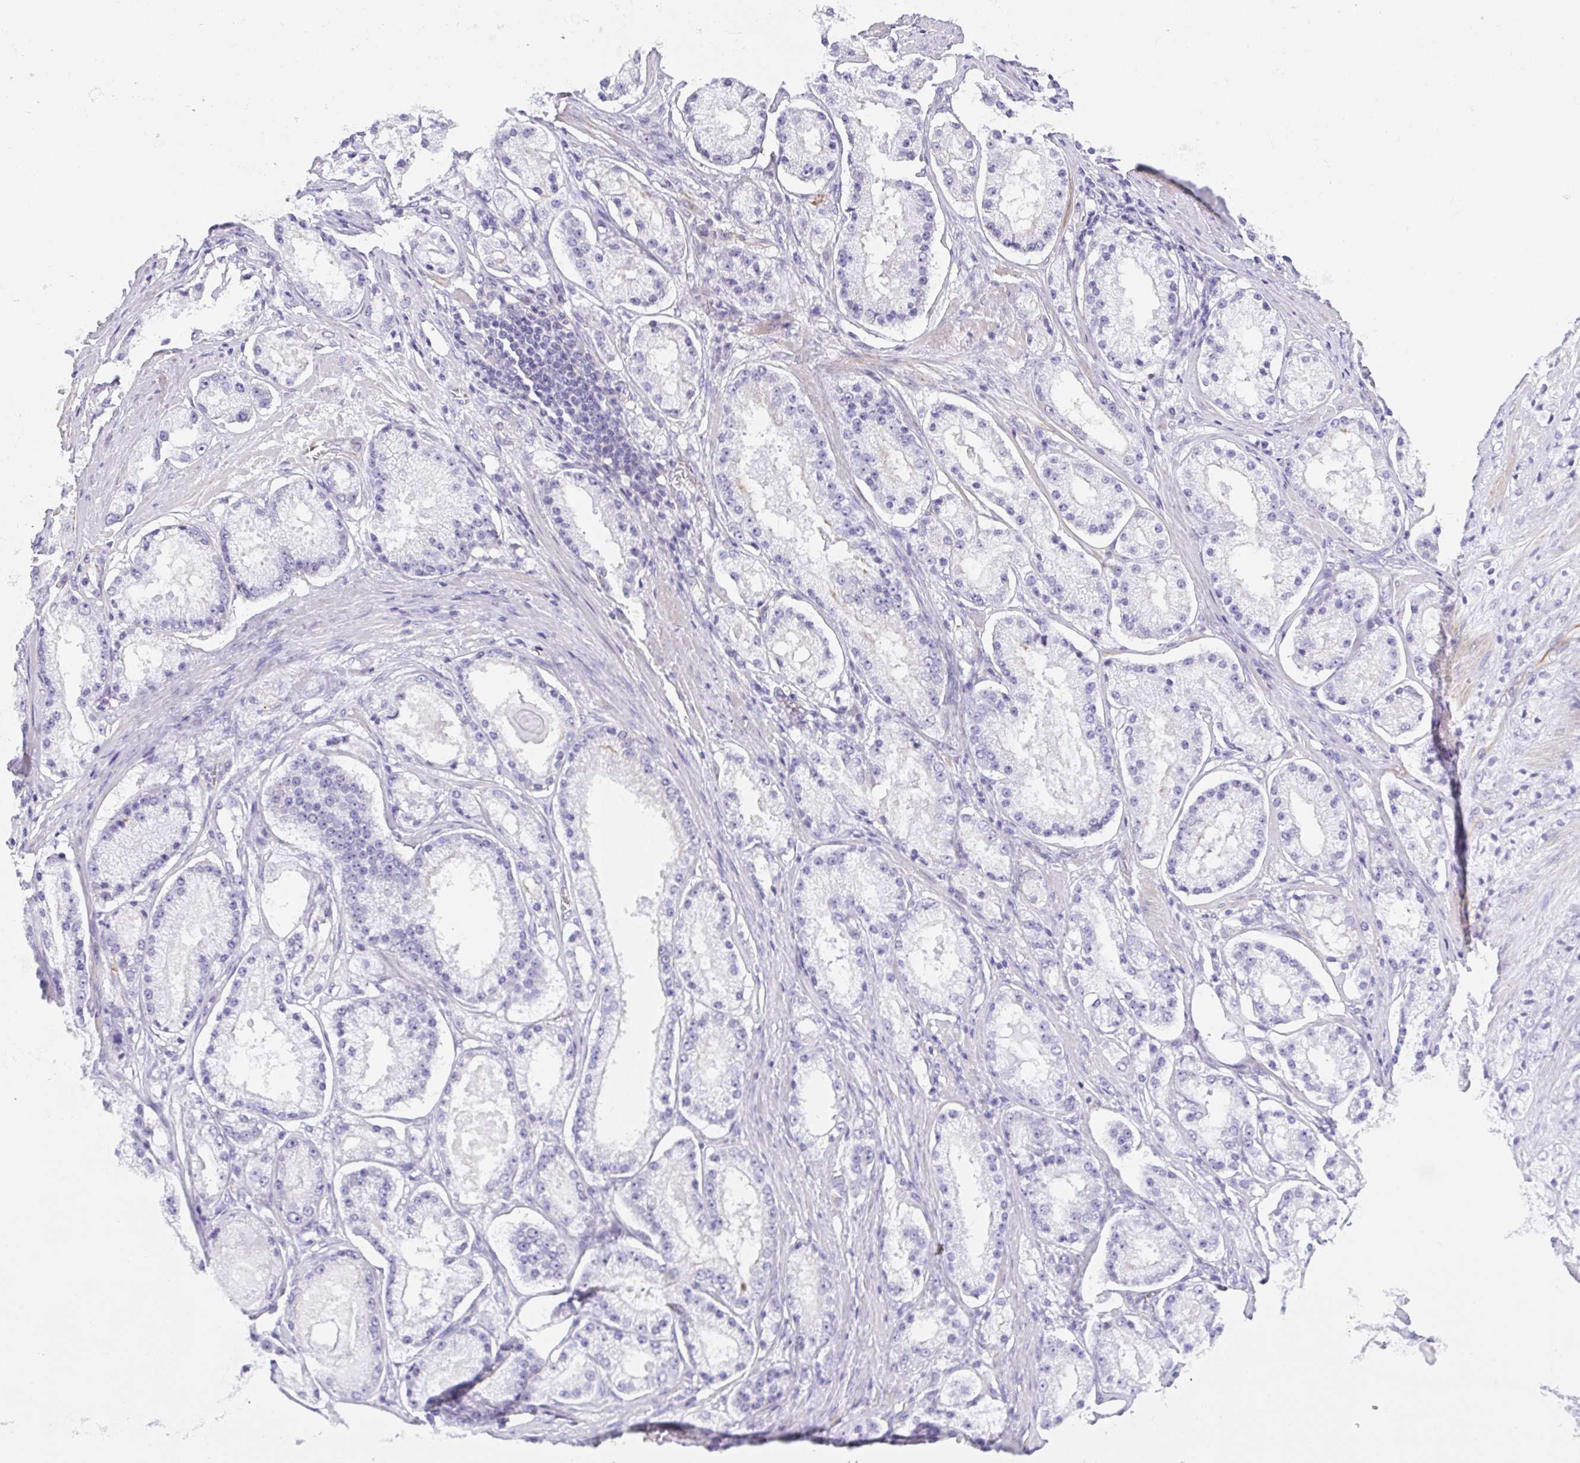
{"staining": {"intensity": "weak", "quantity": "<25%", "location": "cytoplasmic/membranous"}, "tissue": "prostate cancer", "cell_type": "Tumor cells", "image_type": "cancer", "snomed": [{"axis": "morphology", "description": "Adenocarcinoma, Low grade"}, {"axis": "topography", "description": "Prostate"}], "caption": "DAB (3,3'-diaminobenzidine) immunohistochemical staining of human prostate low-grade adenocarcinoma reveals no significant expression in tumor cells. (DAB (3,3'-diaminobenzidine) immunohistochemistry with hematoxylin counter stain).", "gene": "TRAM2", "patient": {"sex": "male", "age": 57}}